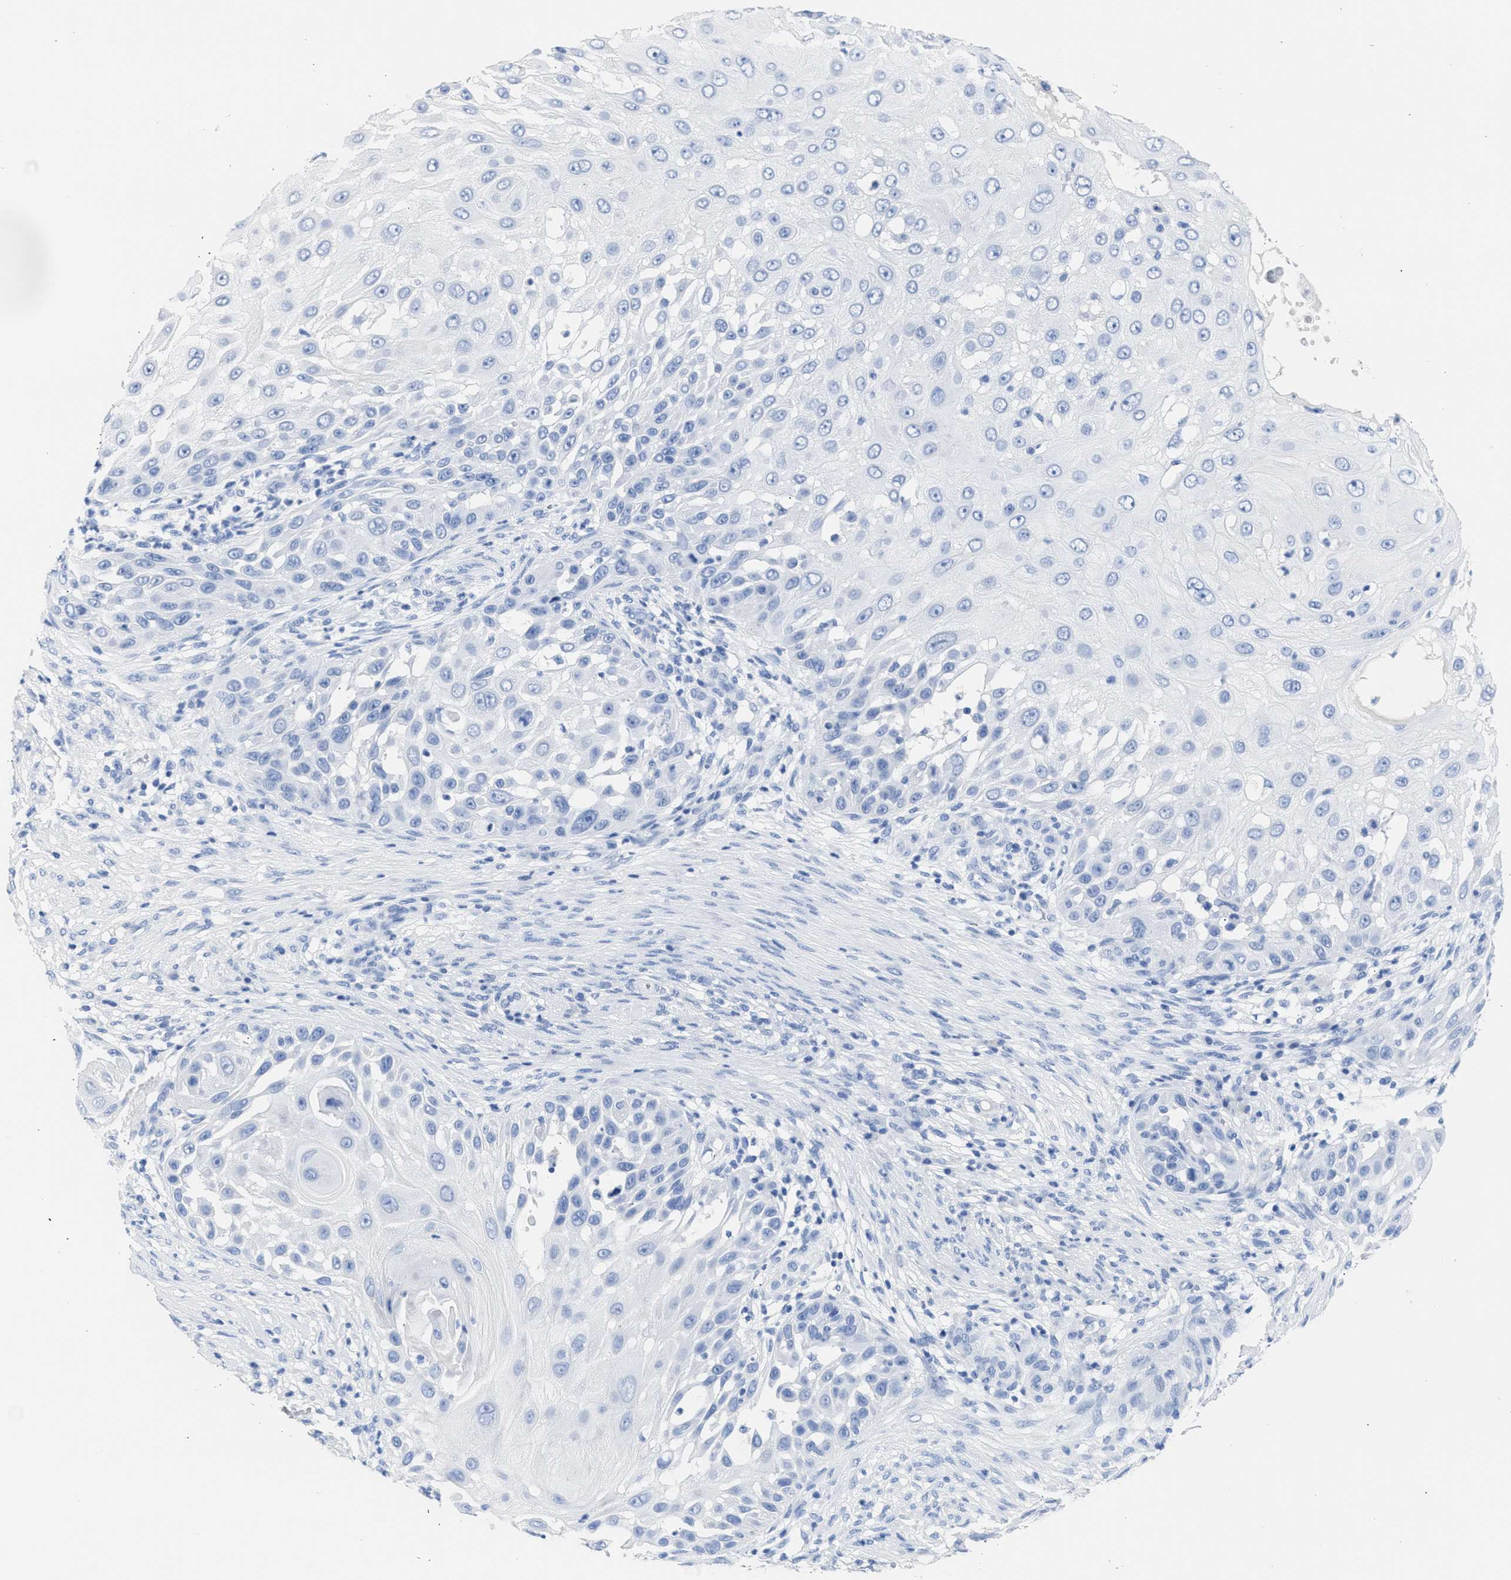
{"staining": {"intensity": "negative", "quantity": "none", "location": "none"}, "tissue": "skin cancer", "cell_type": "Tumor cells", "image_type": "cancer", "snomed": [{"axis": "morphology", "description": "Squamous cell carcinoma, NOS"}, {"axis": "topography", "description": "Skin"}], "caption": "High power microscopy micrograph of an IHC image of squamous cell carcinoma (skin), revealing no significant expression in tumor cells.", "gene": "NCAM1", "patient": {"sex": "female", "age": 44}}